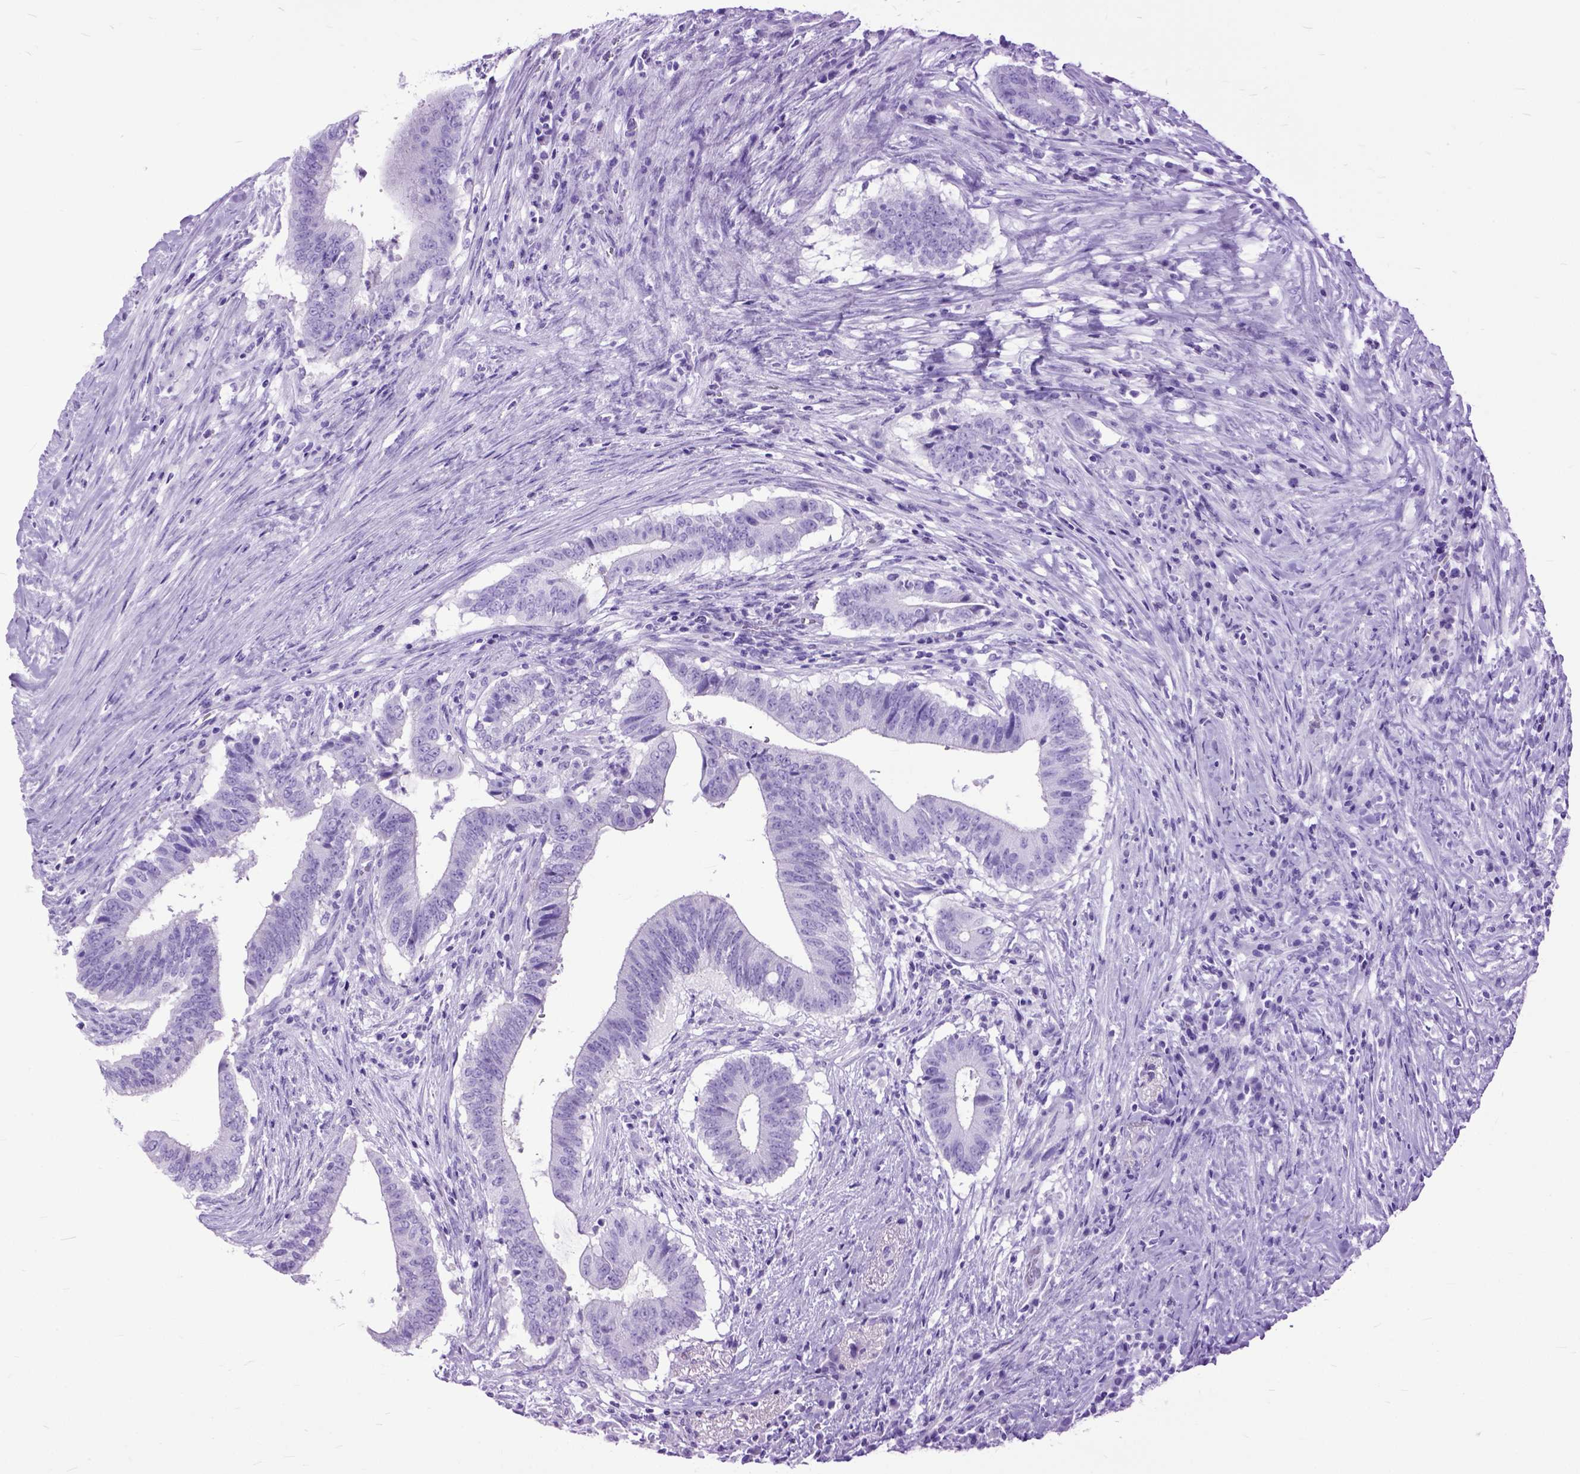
{"staining": {"intensity": "negative", "quantity": "none", "location": "none"}, "tissue": "colorectal cancer", "cell_type": "Tumor cells", "image_type": "cancer", "snomed": [{"axis": "morphology", "description": "Adenocarcinoma, NOS"}, {"axis": "topography", "description": "Colon"}], "caption": "An immunohistochemistry (IHC) micrograph of colorectal cancer is shown. There is no staining in tumor cells of colorectal cancer.", "gene": "GNGT1", "patient": {"sex": "female", "age": 43}}